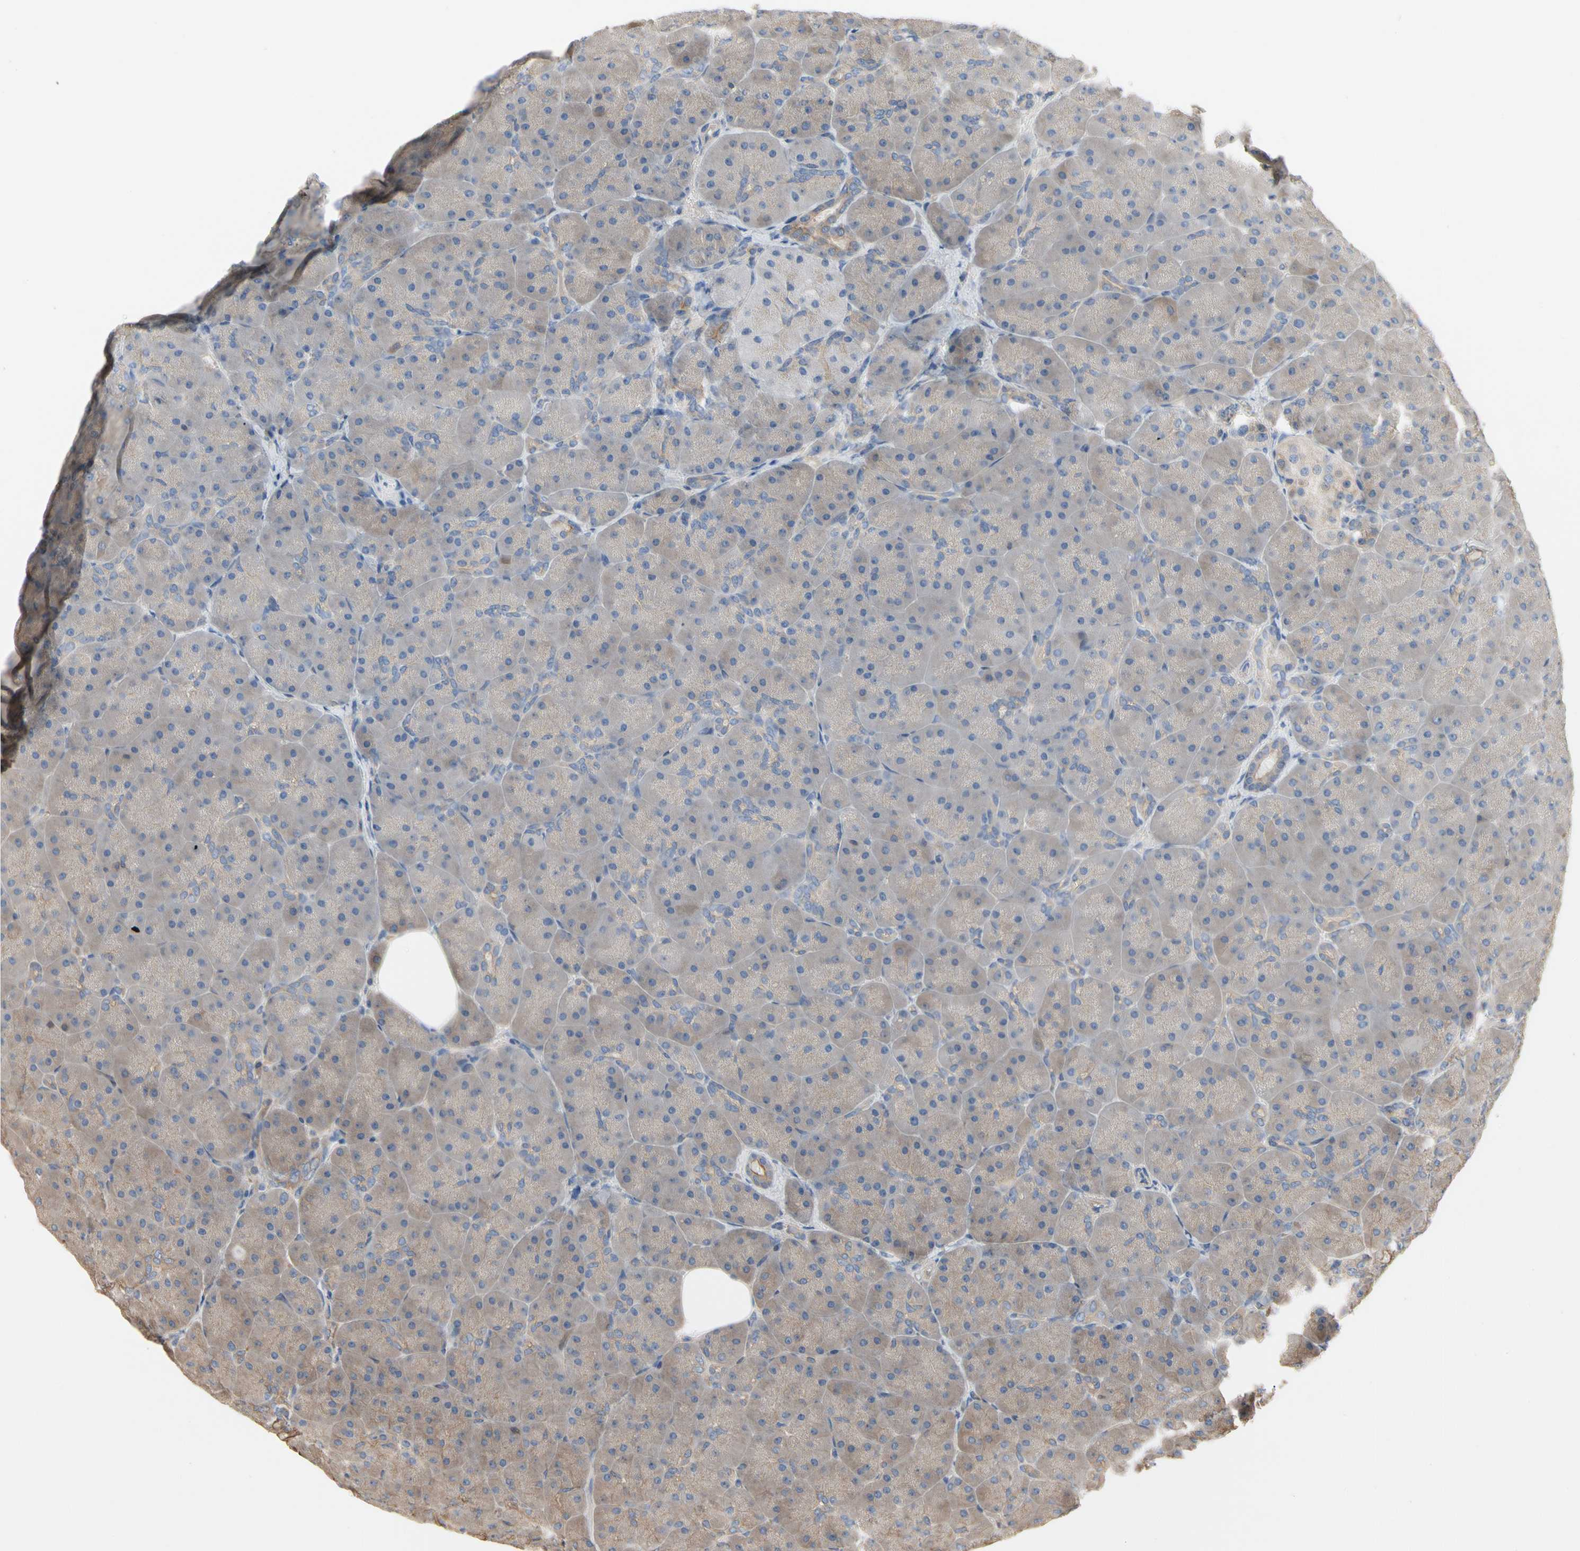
{"staining": {"intensity": "weak", "quantity": ">75%", "location": "cytoplasmic/membranous"}, "tissue": "pancreas", "cell_type": "Exocrine glandular cells", "image_type": "normal", "snomed": [{"axis": "morphology", "description": "Normal tissue, NOS"}, {"axis": "topography", "description": "Pancreas"}], "caption": "Weak cytoplasmic/membranous staining for a protein is identified in approximately >75% of exocrine glandular cells of unremarkable pancreas using immunohistochemistry.", "gene": "PDZK1", "patient": {"sex": "male", "age": 66}}